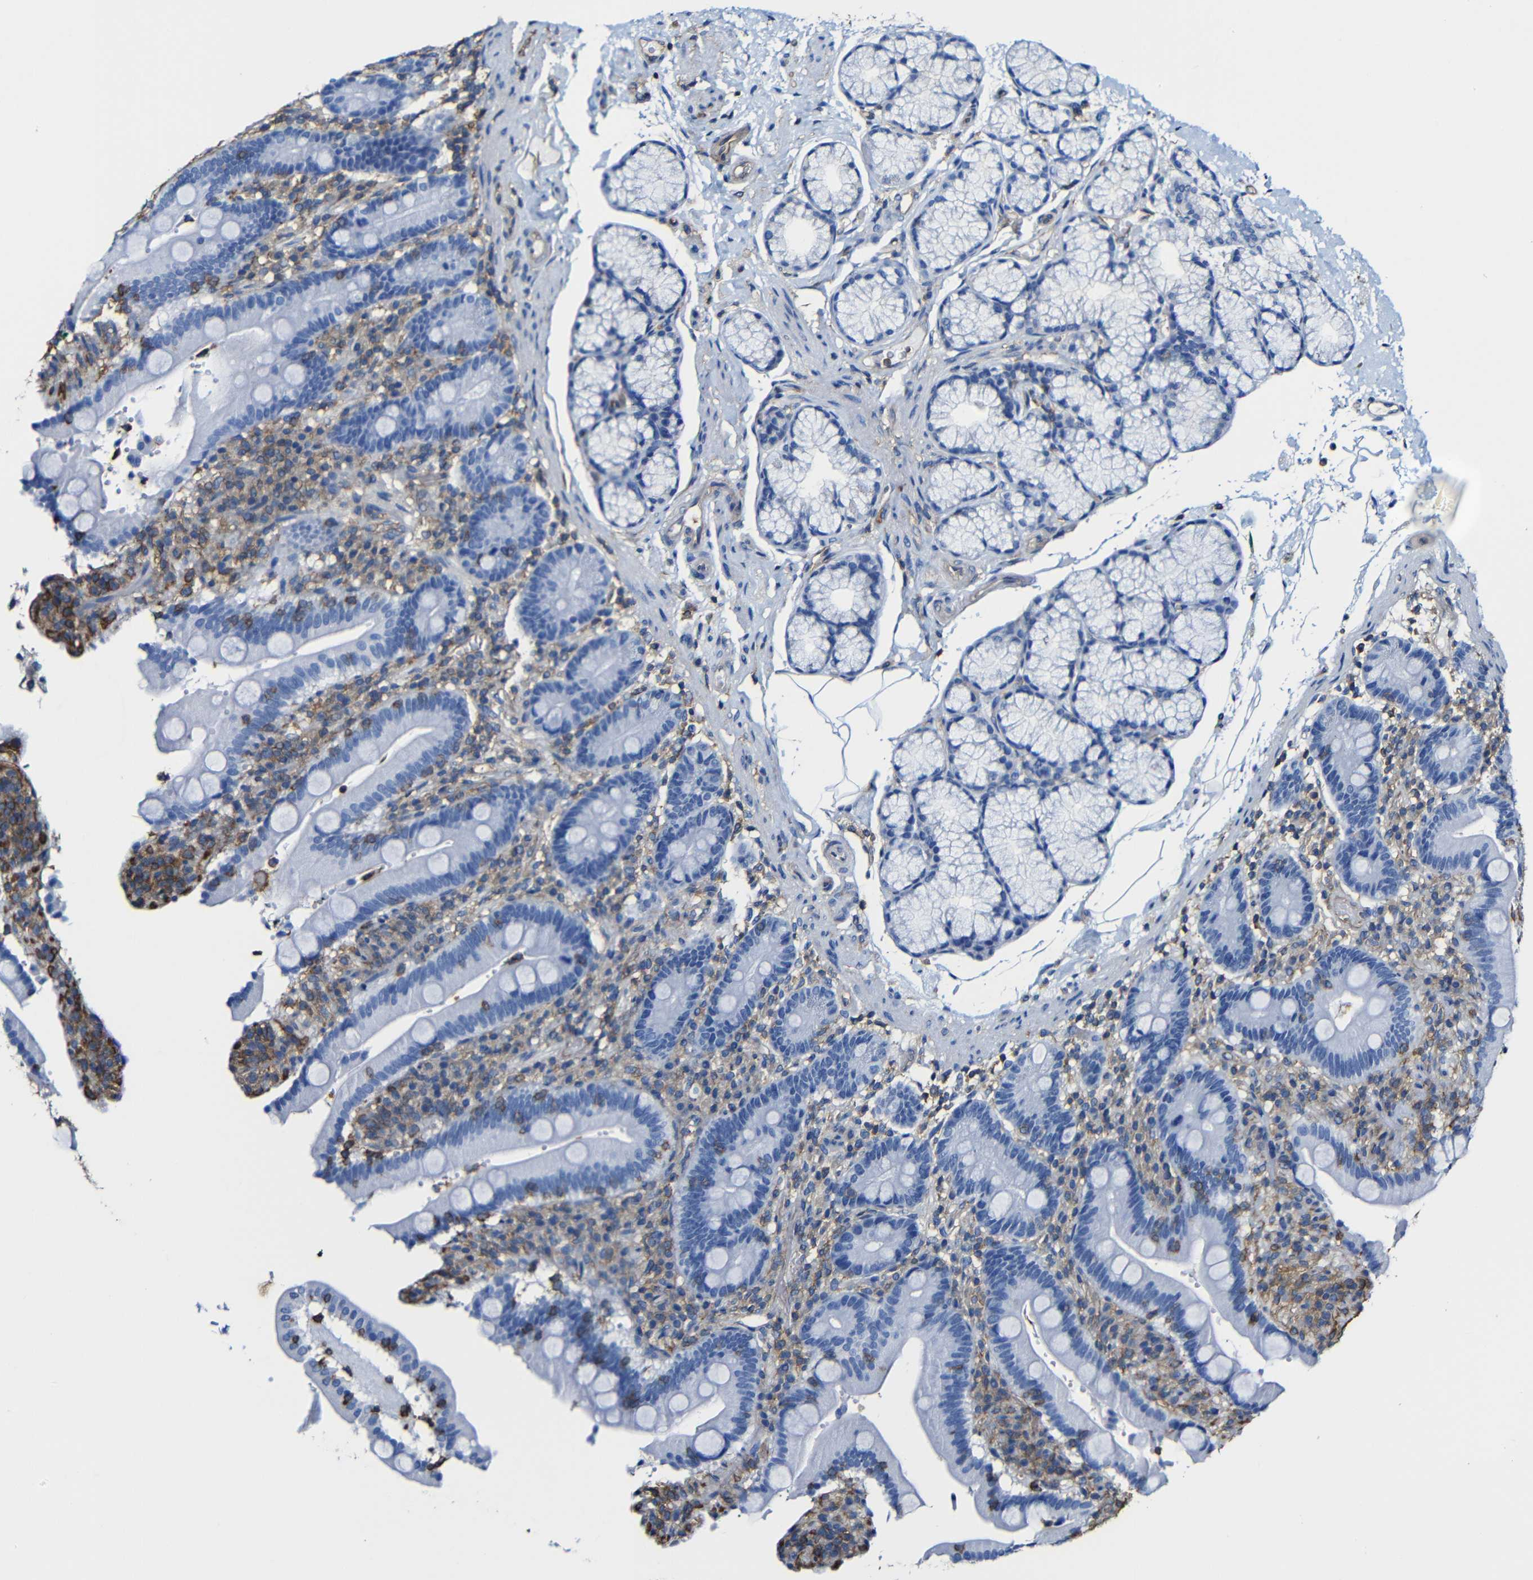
{"staining": {"intensity": "negative", "quantity": "none", "location": "none"}, "tissue": "duodenum", "cell_type": "Glandular cells", "image_type": "normal", "snomed": [{"axis": "morphology", "description": "Normal tissue, NOS"}, {"axis": "topography", "description": "Small intestine, NOS"}], "caption": "There is no significant staining in glandular cells of duodenum. Brightfield microscopy of IHC stained with DAB (brown) and hematoxylin (blue), captured at high magnification.", "gene": "MSN", "patient": {"sex": "female", "age": 71}}